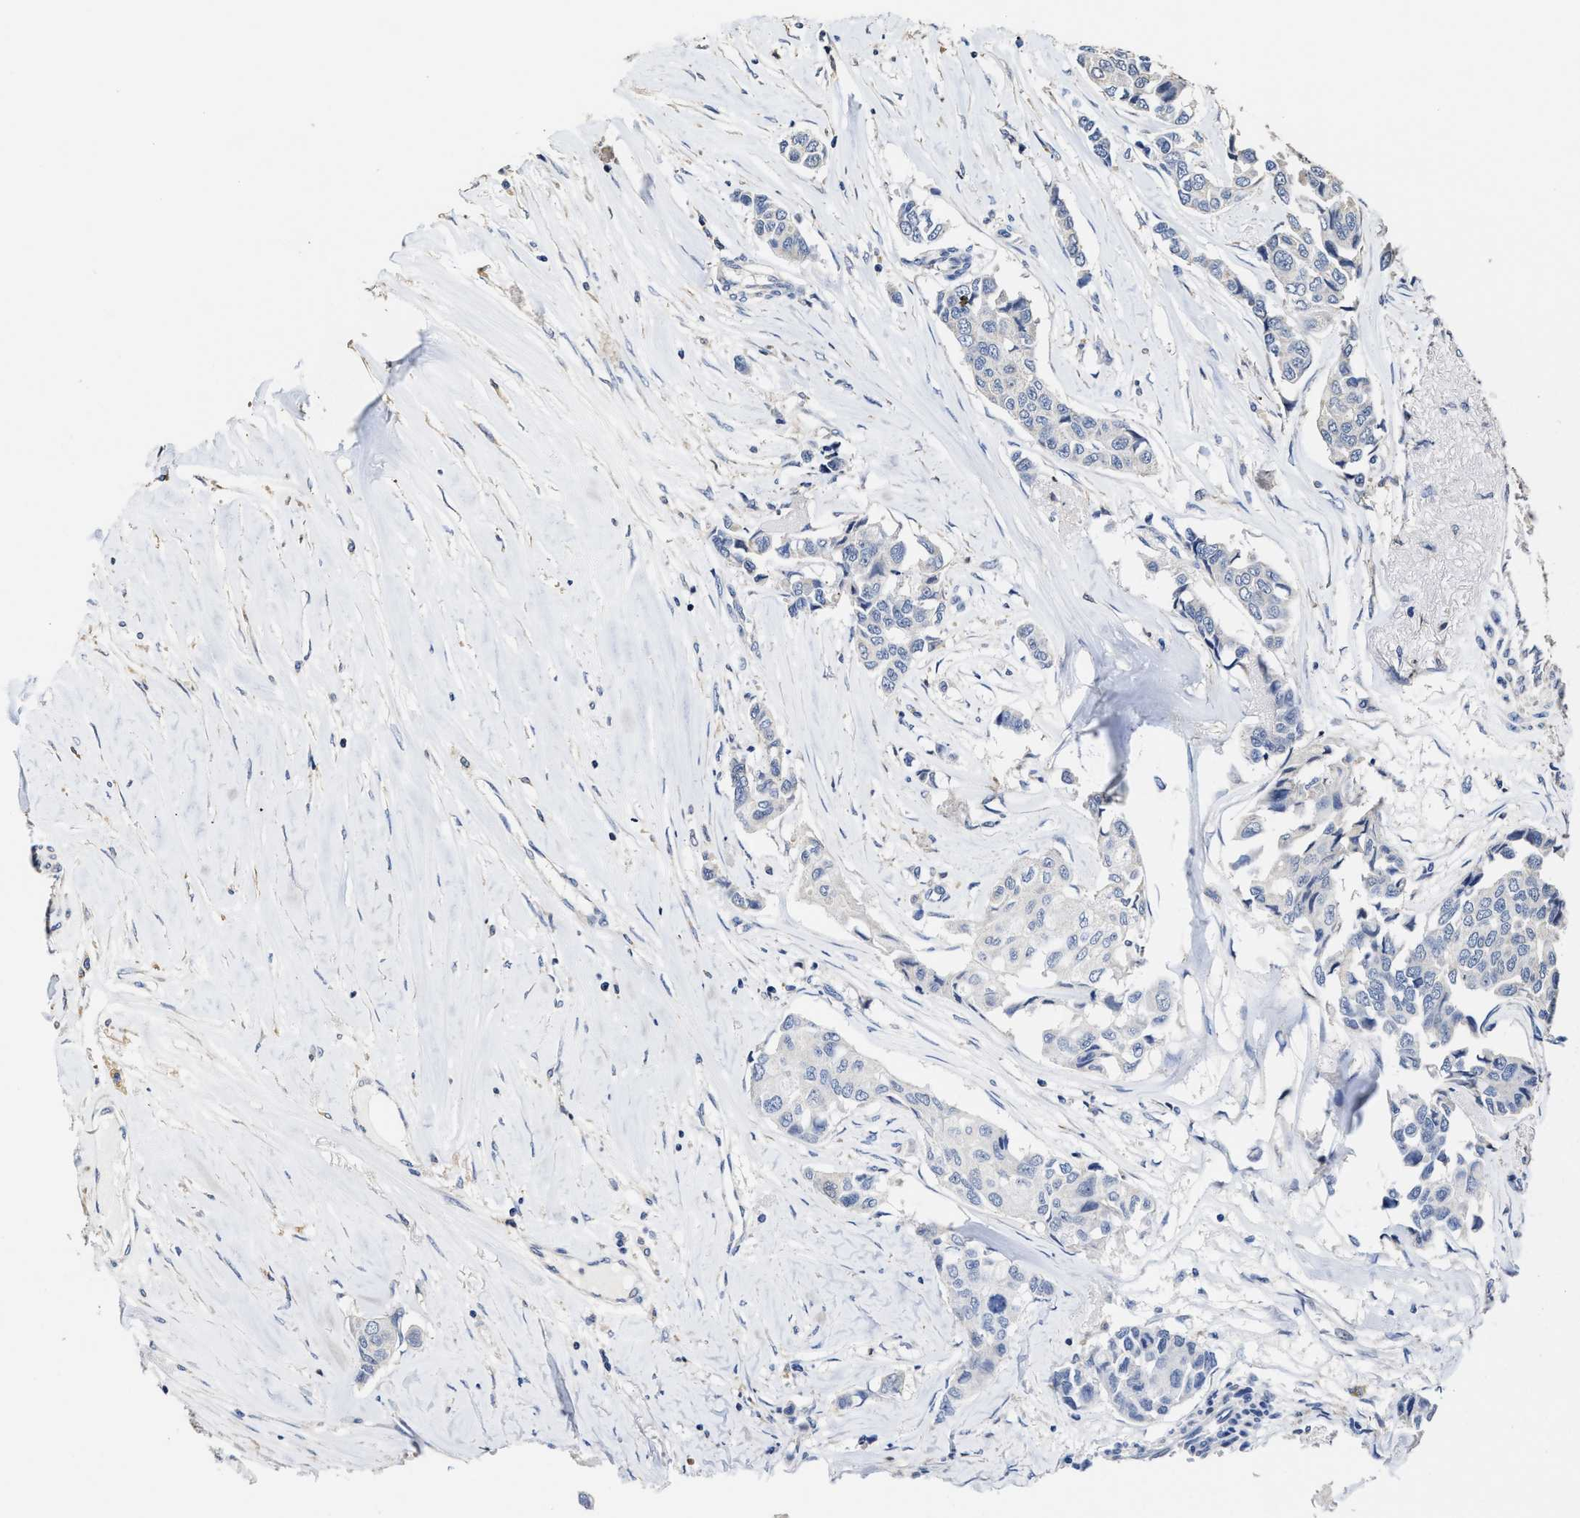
{"staining": {"intensity": "negative", "quantity": "none", "location": "none"}, "tissue": "breast cancer", "cell_type": "Tumor cells", "image_type": "cancer", "snomed": [{"axis": "morphology", "description": "Duct carcinoma"}, {"axis": "topography", "description": "Breast"}], "caption": "An IHC photomicrograph of breast cancer is shown. There is no staining in tumor cells of breast cancer. (Brightfield microscopy of DAB immunohistochemistry (IHC) at high magnification).", "gene": "ZFAT", "patient": {"sex": "female", "age": 80}}